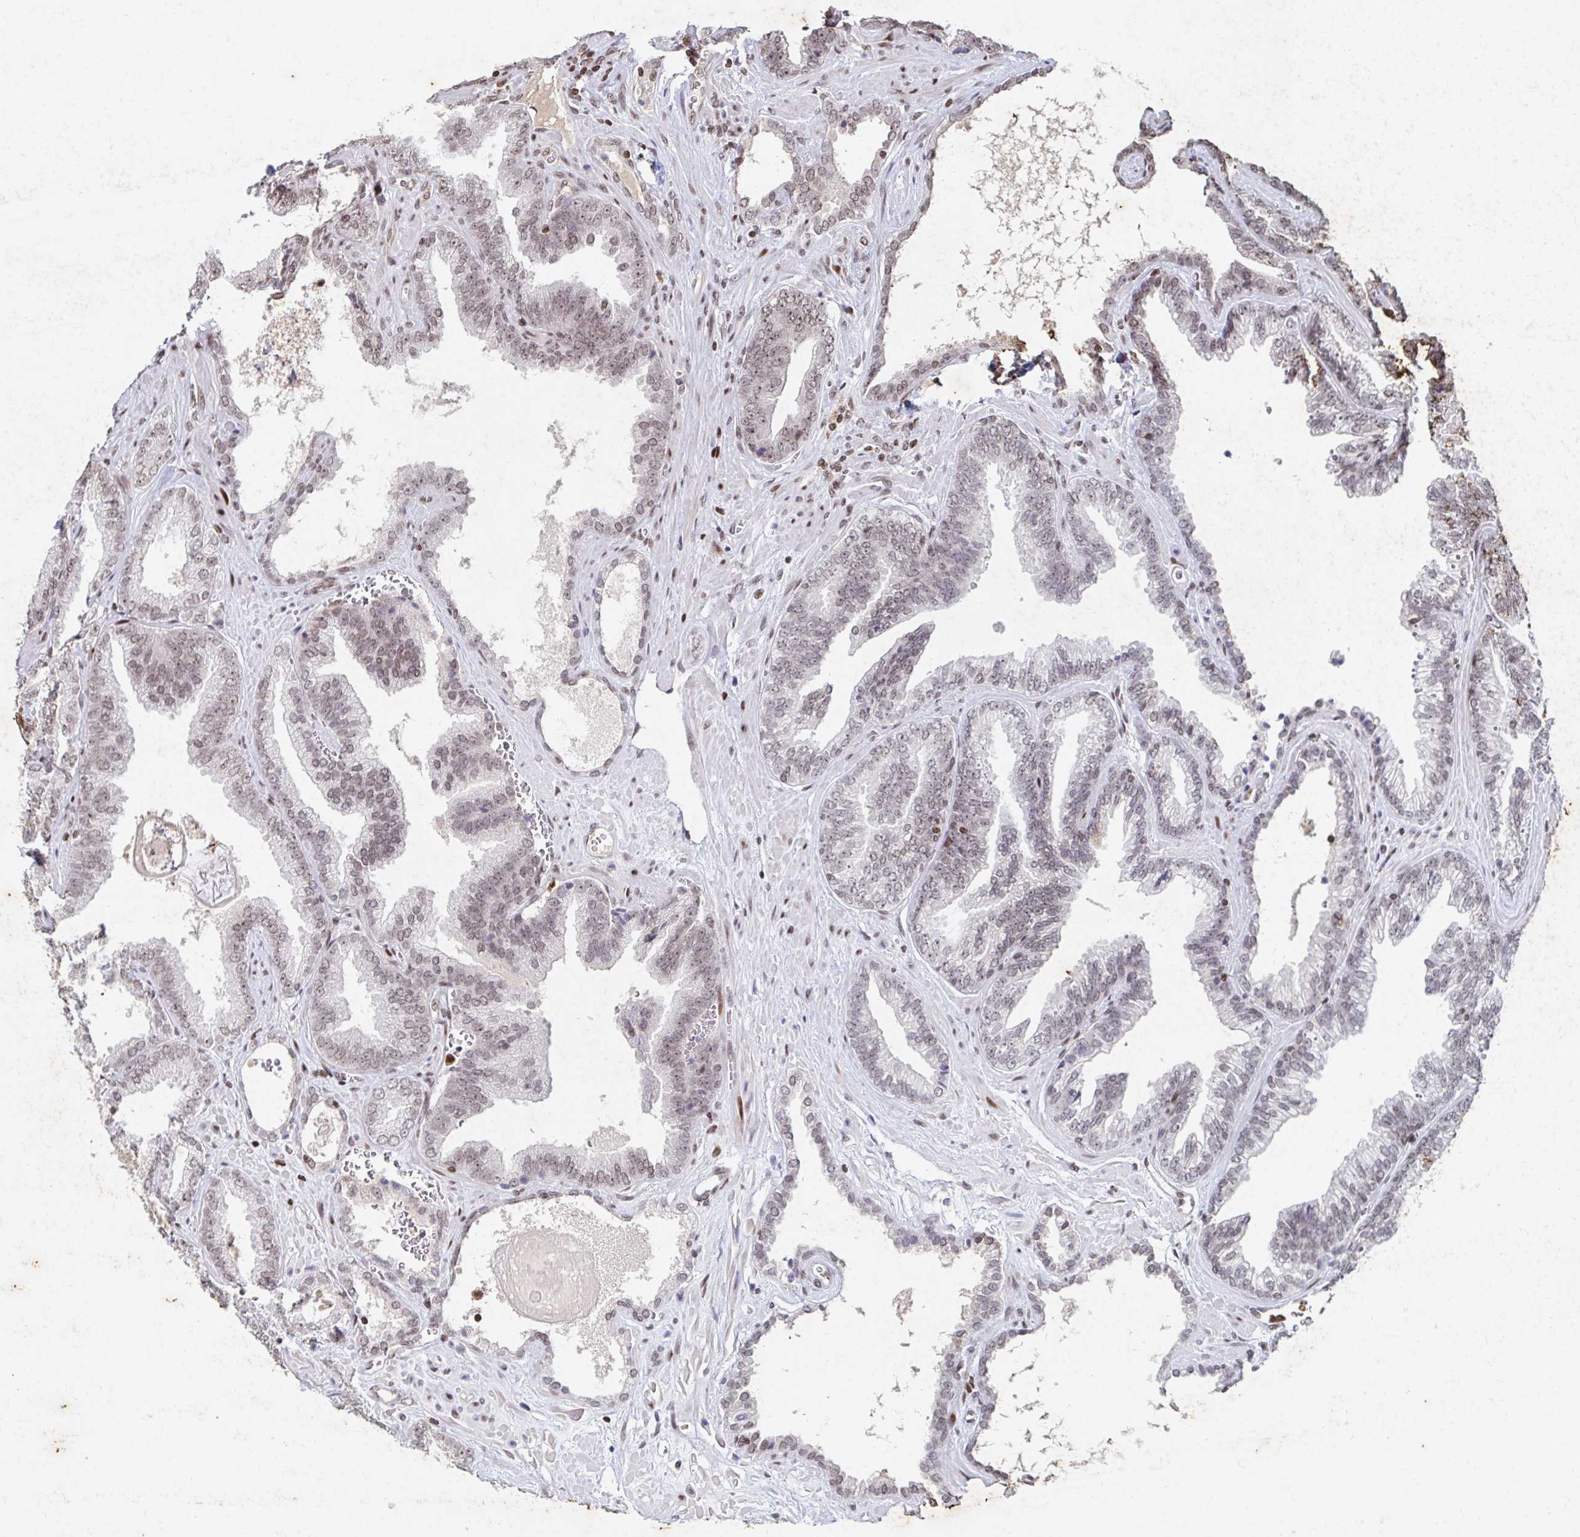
{"staining": {"intensity": "weak", "quantity": ">75%", "location": "nuclear"}, "tissue": "prostate cancer", "cell_type": "Tumor cells", "image_type": "cancer", "snomed": [{"axis": "morphology", "description": "Adenocarcinoma, High grade"}, {"axis": "topography", "description": "Prostate"}], "caption": "This photomicrograph exhibits IHC staining of prostate high-grade adenocarcinoma, with low weak nuclear positivity in about >75% of tumor cells.", "gene": "C19orf53", "patient": {"sex": "male", "age": 68}}